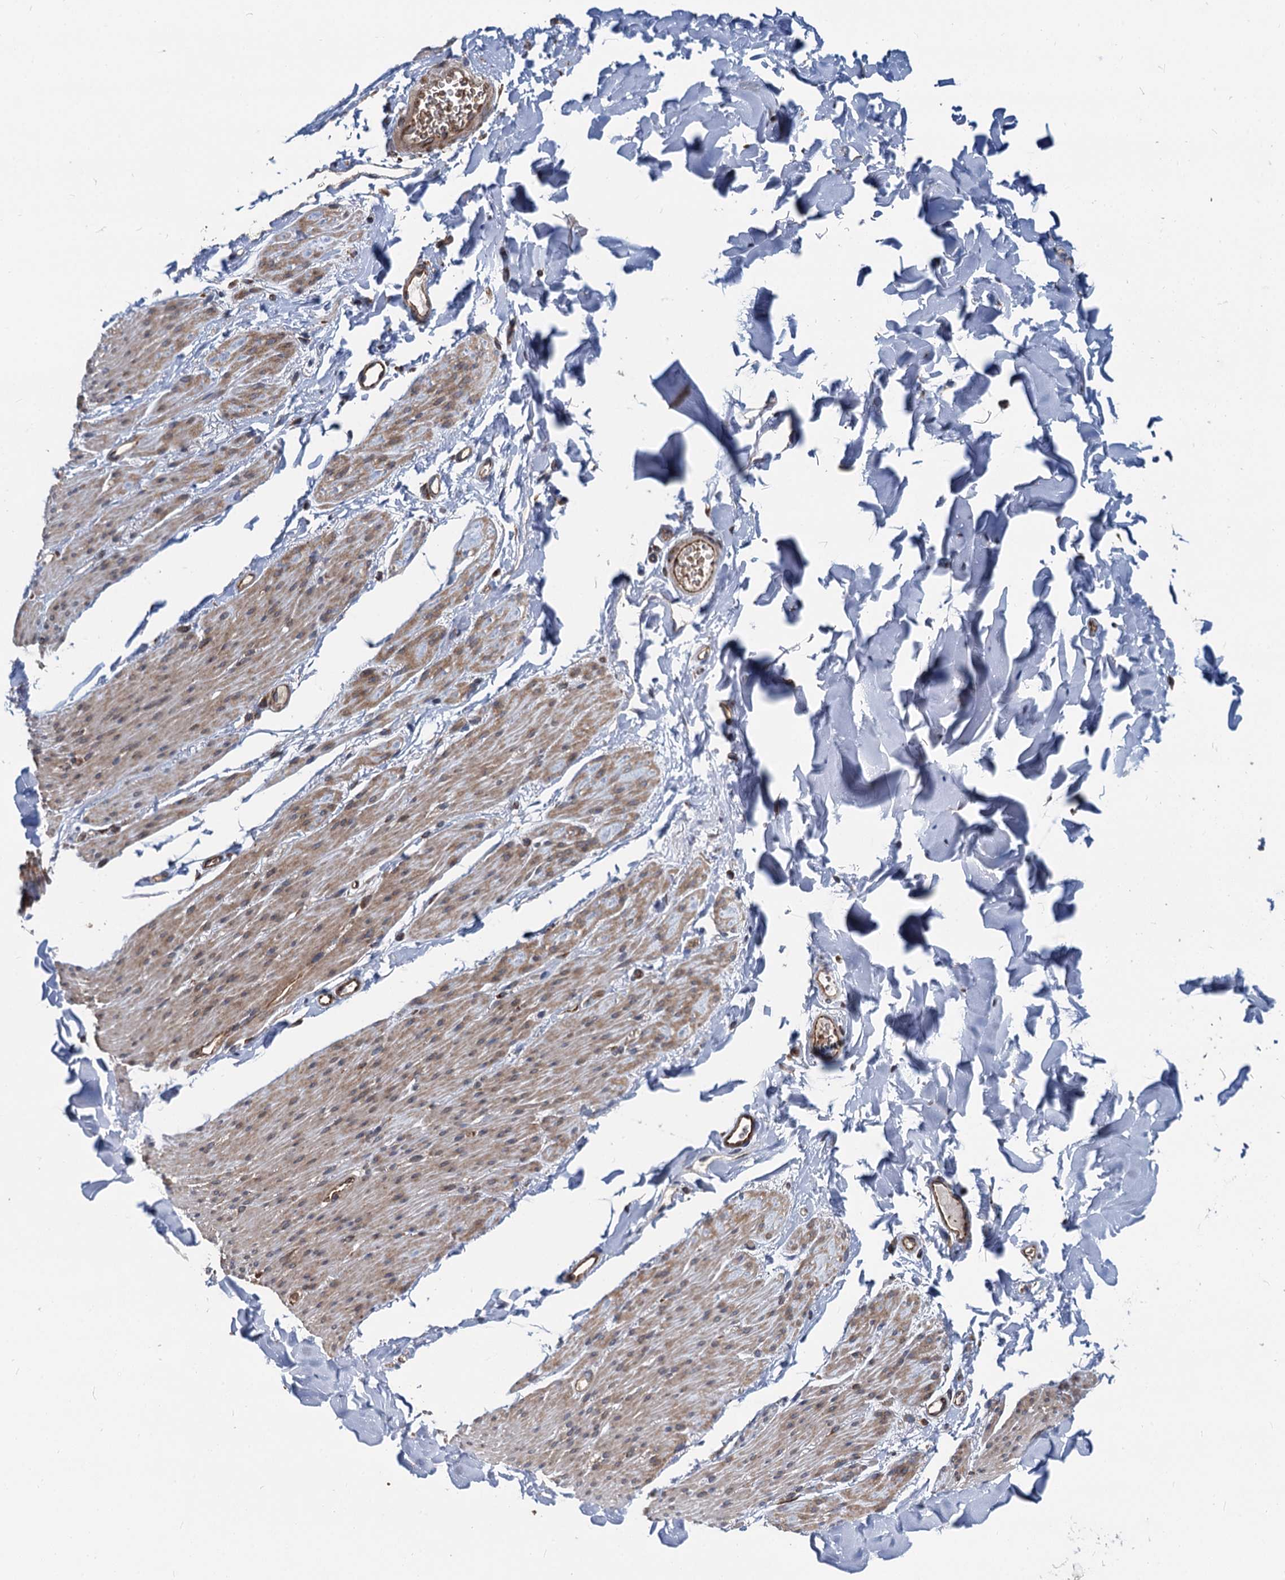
{"staining": {"intensity": "moderate", "quantity": ">75%", "location": "cytoplasmic/membranous"}, "tissue": "smooth muscle", "cell_type": "Smooth muscle cells", "image_type": "normal", "snomed": [{"axis": "morphology", "description": "Normal tissue, NOS"}, {"axis": "topography", "description": "Colon"}, {"axis": "topography", "description": "Peripheral nerve tissue"}], "caption": "A high-resolution image shows immunohistochemistry staining of normal smooth muscle, which exhibits moderate cytoplasmic/membranous staining in about >75% of smooth muscle cells. The staining is performed using DAB (3,3'-diaminobenzidine) brown chromogen to label protein expression. The nuclei are counter-stained blue using hematoxylin.", "gene": "STIM1", "patient": {"sex": "female", "age": 61}}